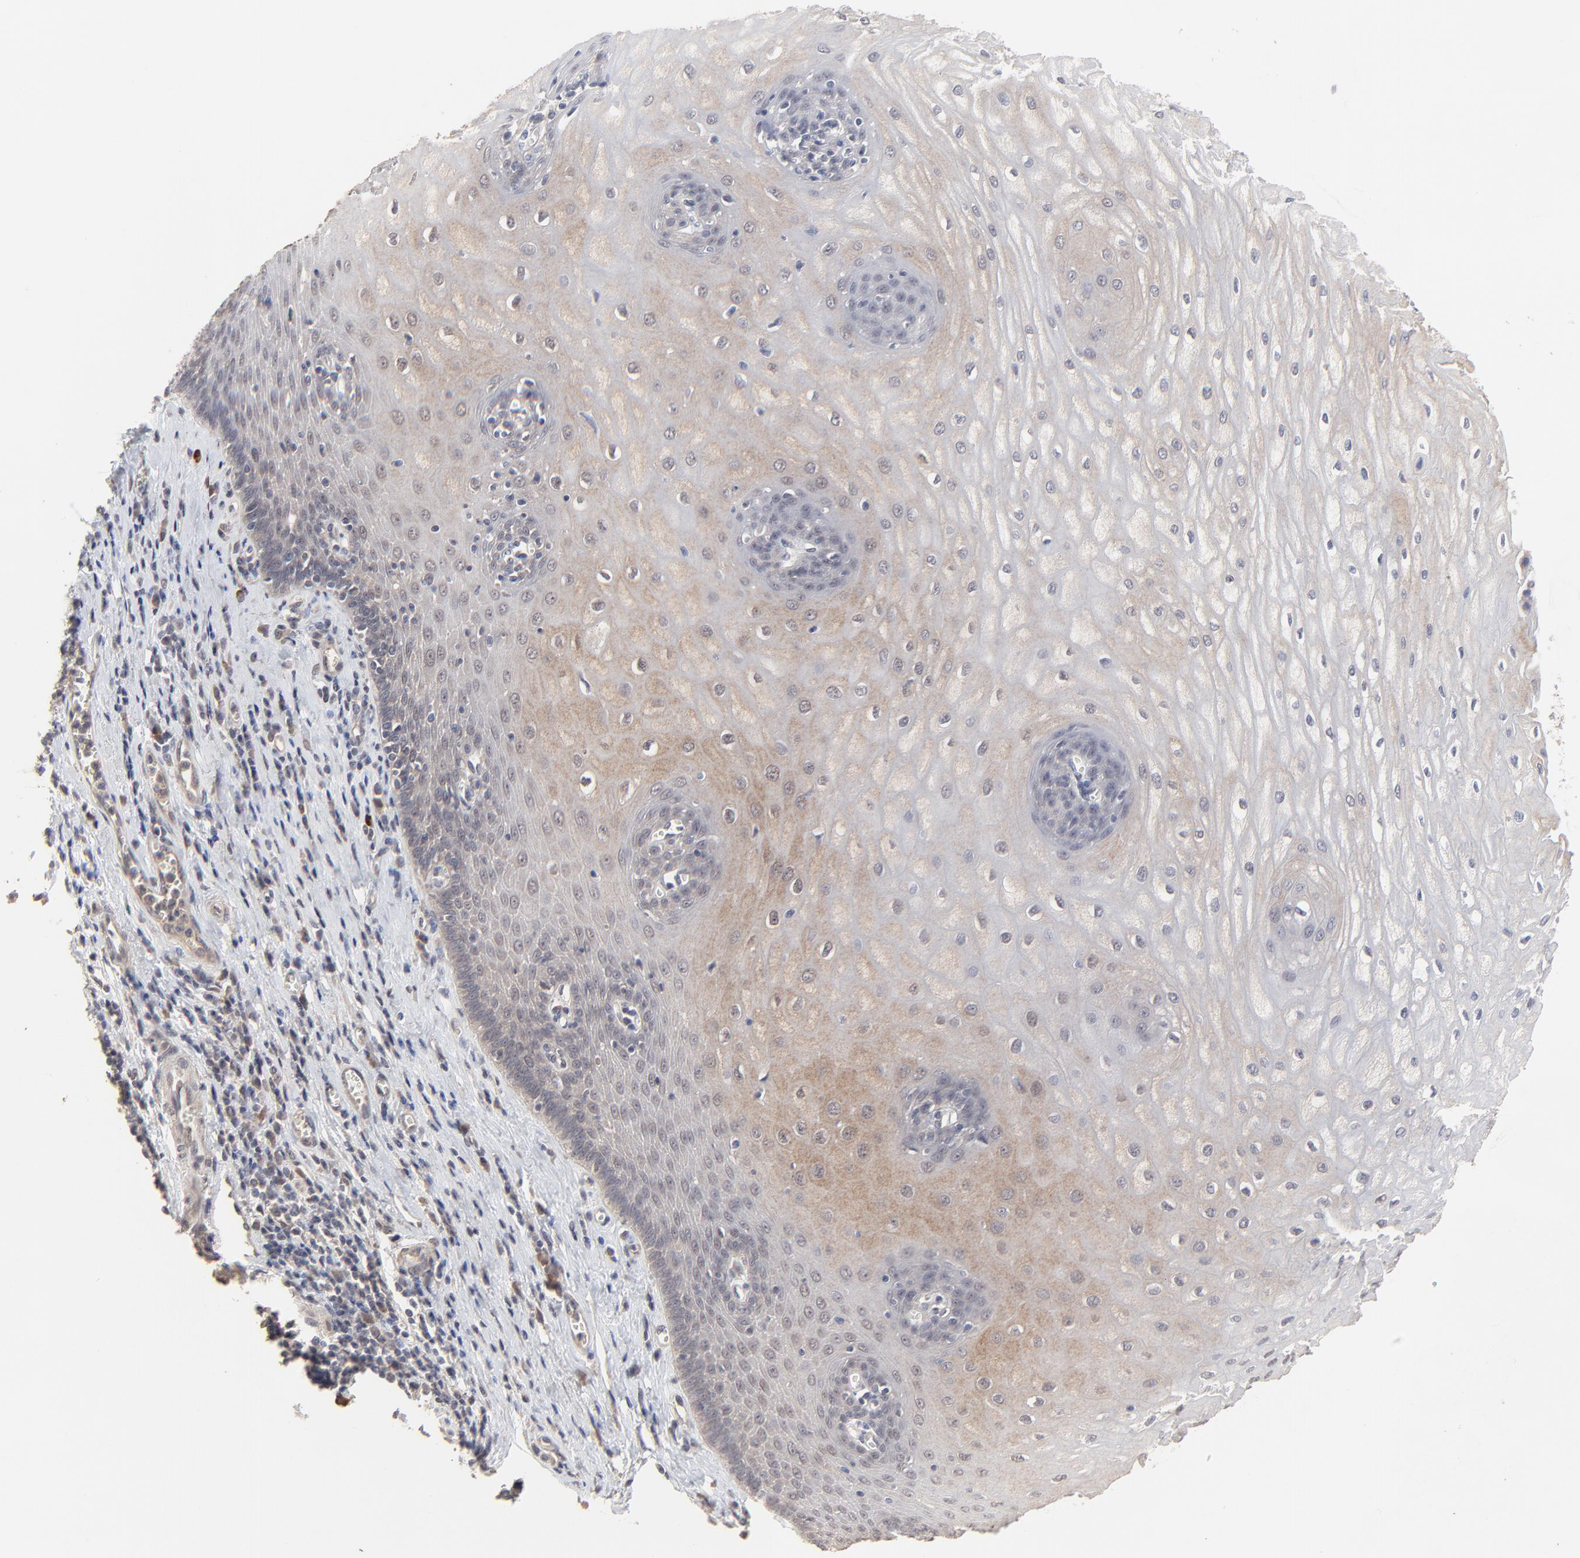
{"staining": {"intensity": "weak", "quantity": "25%-75%", "location": "cytoplasmic/membranous"}, "tissue": "esophagus", "cell_type": "Squamous epithelial cells", "image_type": "normal", "snomed": [{"axis": "morphology", "description": "Normal tissue, NOS"}, {"axis": "morphology", "description": "Squamous cell carcinoma, NOS"}, {"axis": "topography", "description": "Esophagus"}], "caption": "About 25%-75% of squamous epithelial cells in unremarkable esophagus show weak cytoplasmic/membranous protein positivity as visualized by brown immunohistochemical staining.", "gene": "FAM199X", "patient": {"sex": "male", "age": 65}}